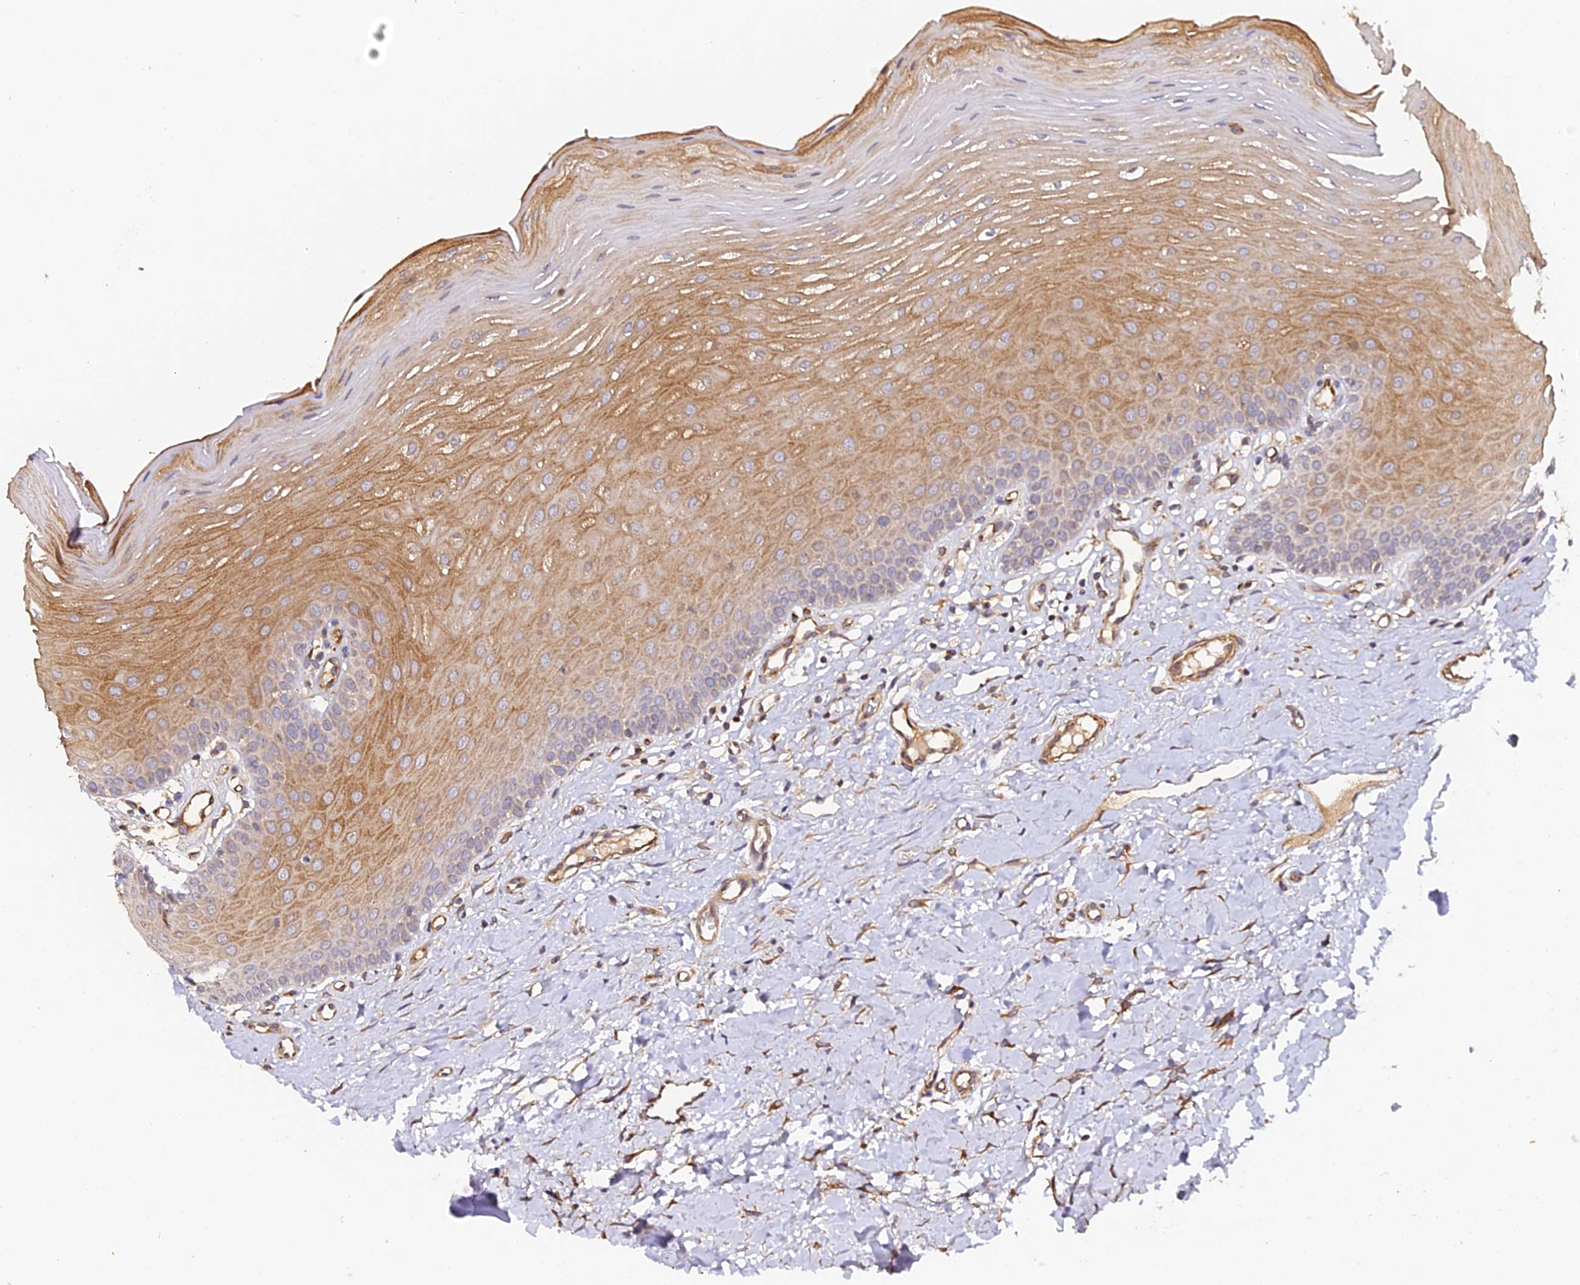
{"staining": {"intensity": "moderate", "quantity": "25%-75%", "location": "cytoplasmic/membranous"}, "tissue": "oral mucosa", "cell_type": "Squamous epithelial cells", "image_type": "normal", "snomed": [{"axis": "morphology", "description": "Normal tissue, NOS"}, {"axis": "topography", "description": "Oral tissue"}], "caption": "Oral mucosa stained for a protein (brown) shows moderate cytoplasmic/membranous positive expression in approximately 25%-75% of squamous epithelial cells.", "gene": "TDO2", "patient": {"sex": "female", "age": 39}}